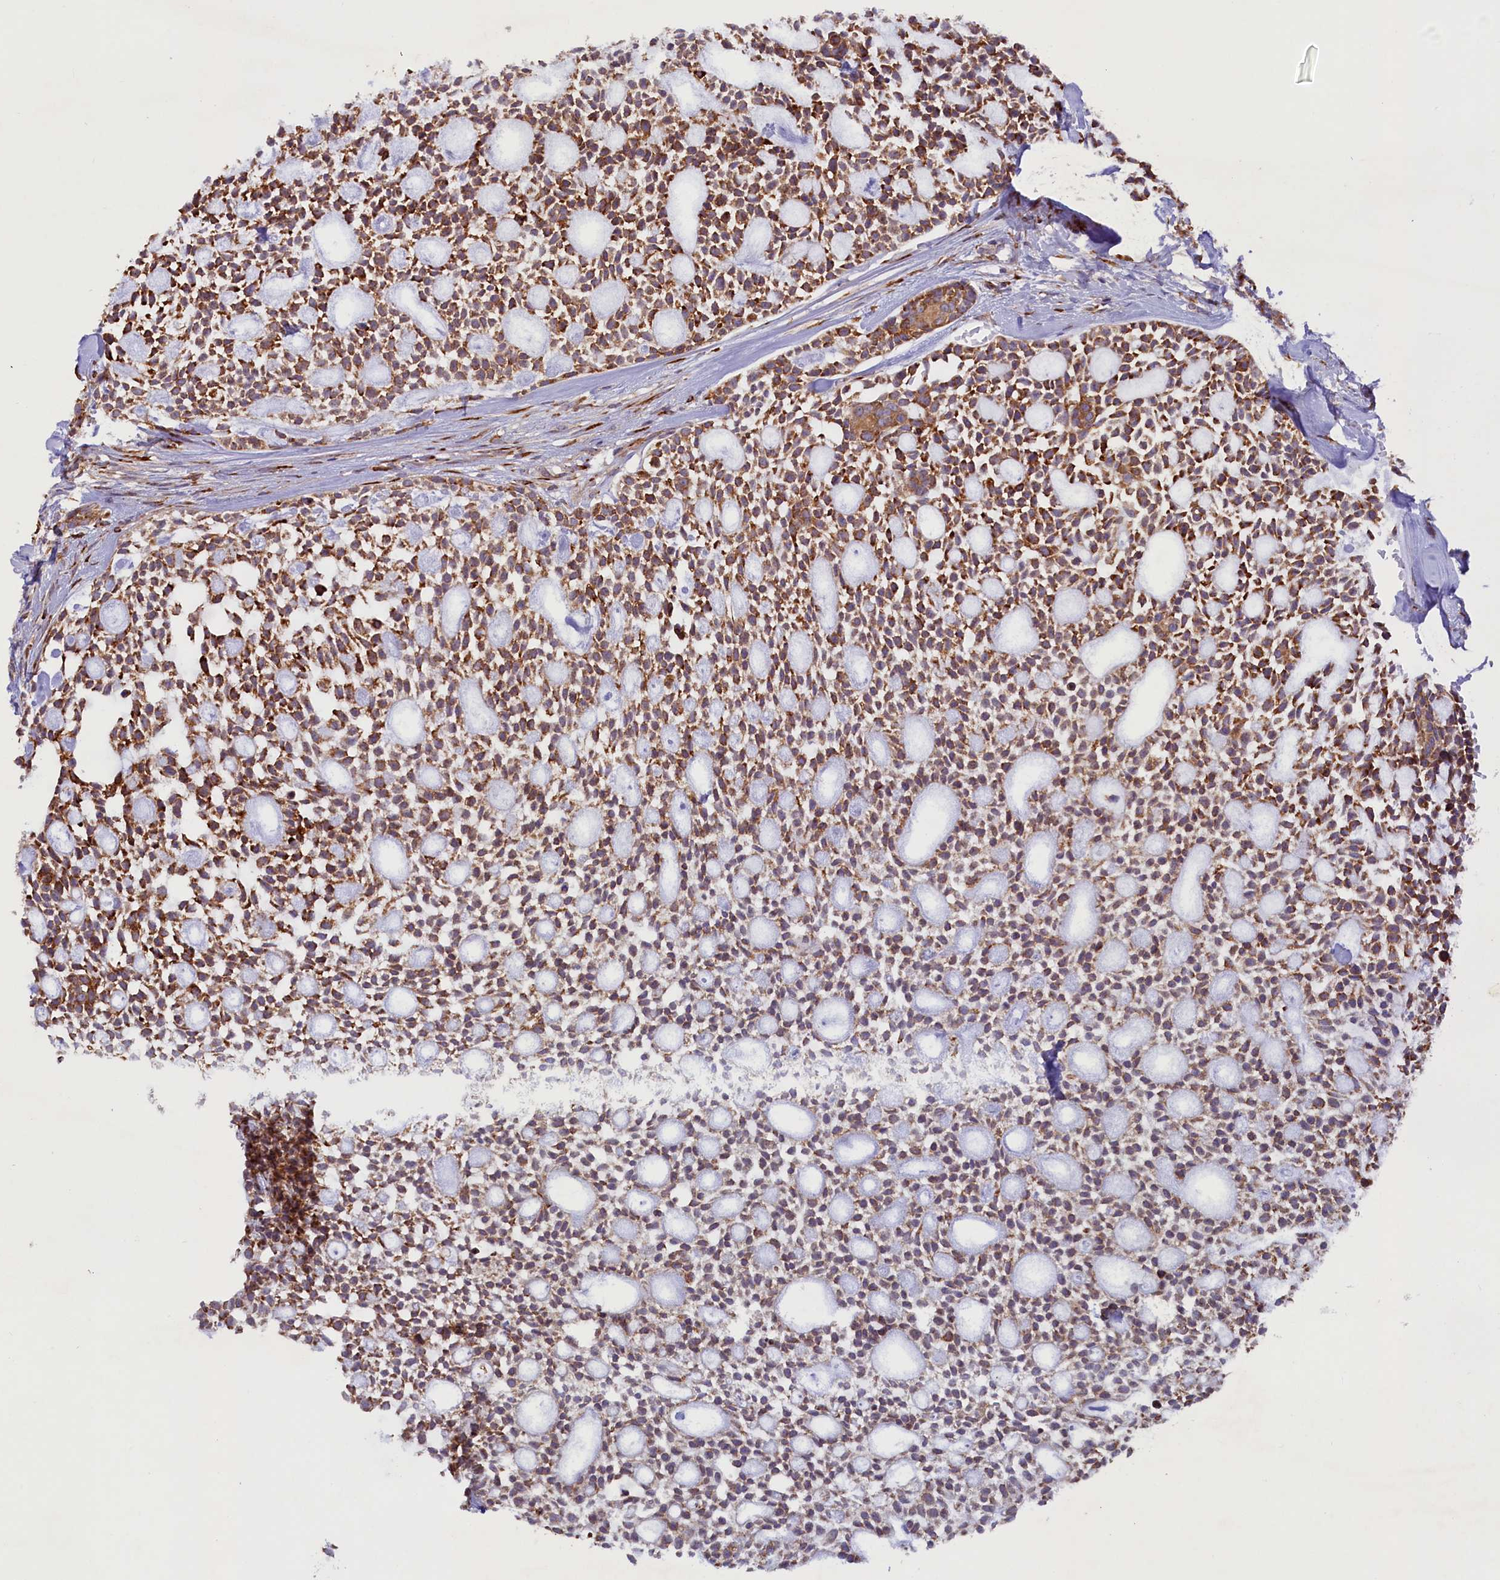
{"staining": {"intensity": "moderate", "quantity": ">75%", "location": "cytoplasmic/membranous"}, "tissue": "head and neck cancer", "cell_type": "Tumor cells", "image_type": "cancer", "snomed": [{"axis": "morphology", "description": "Adenocarcinoma, NOS"}, {"axis": "topography", "description": "Subcutis"}, {"axis": "topography", "description": "Head-Neck"}], "caption": "Moderate cytoplasmic/membranous expression for a protein is appreciated in approximately >75% of tumor cells of head and neck adenocarcinoma using immunohistochemistry.", "gene": "SSC5D", "patient": {"sex": "female", "age": 73}}